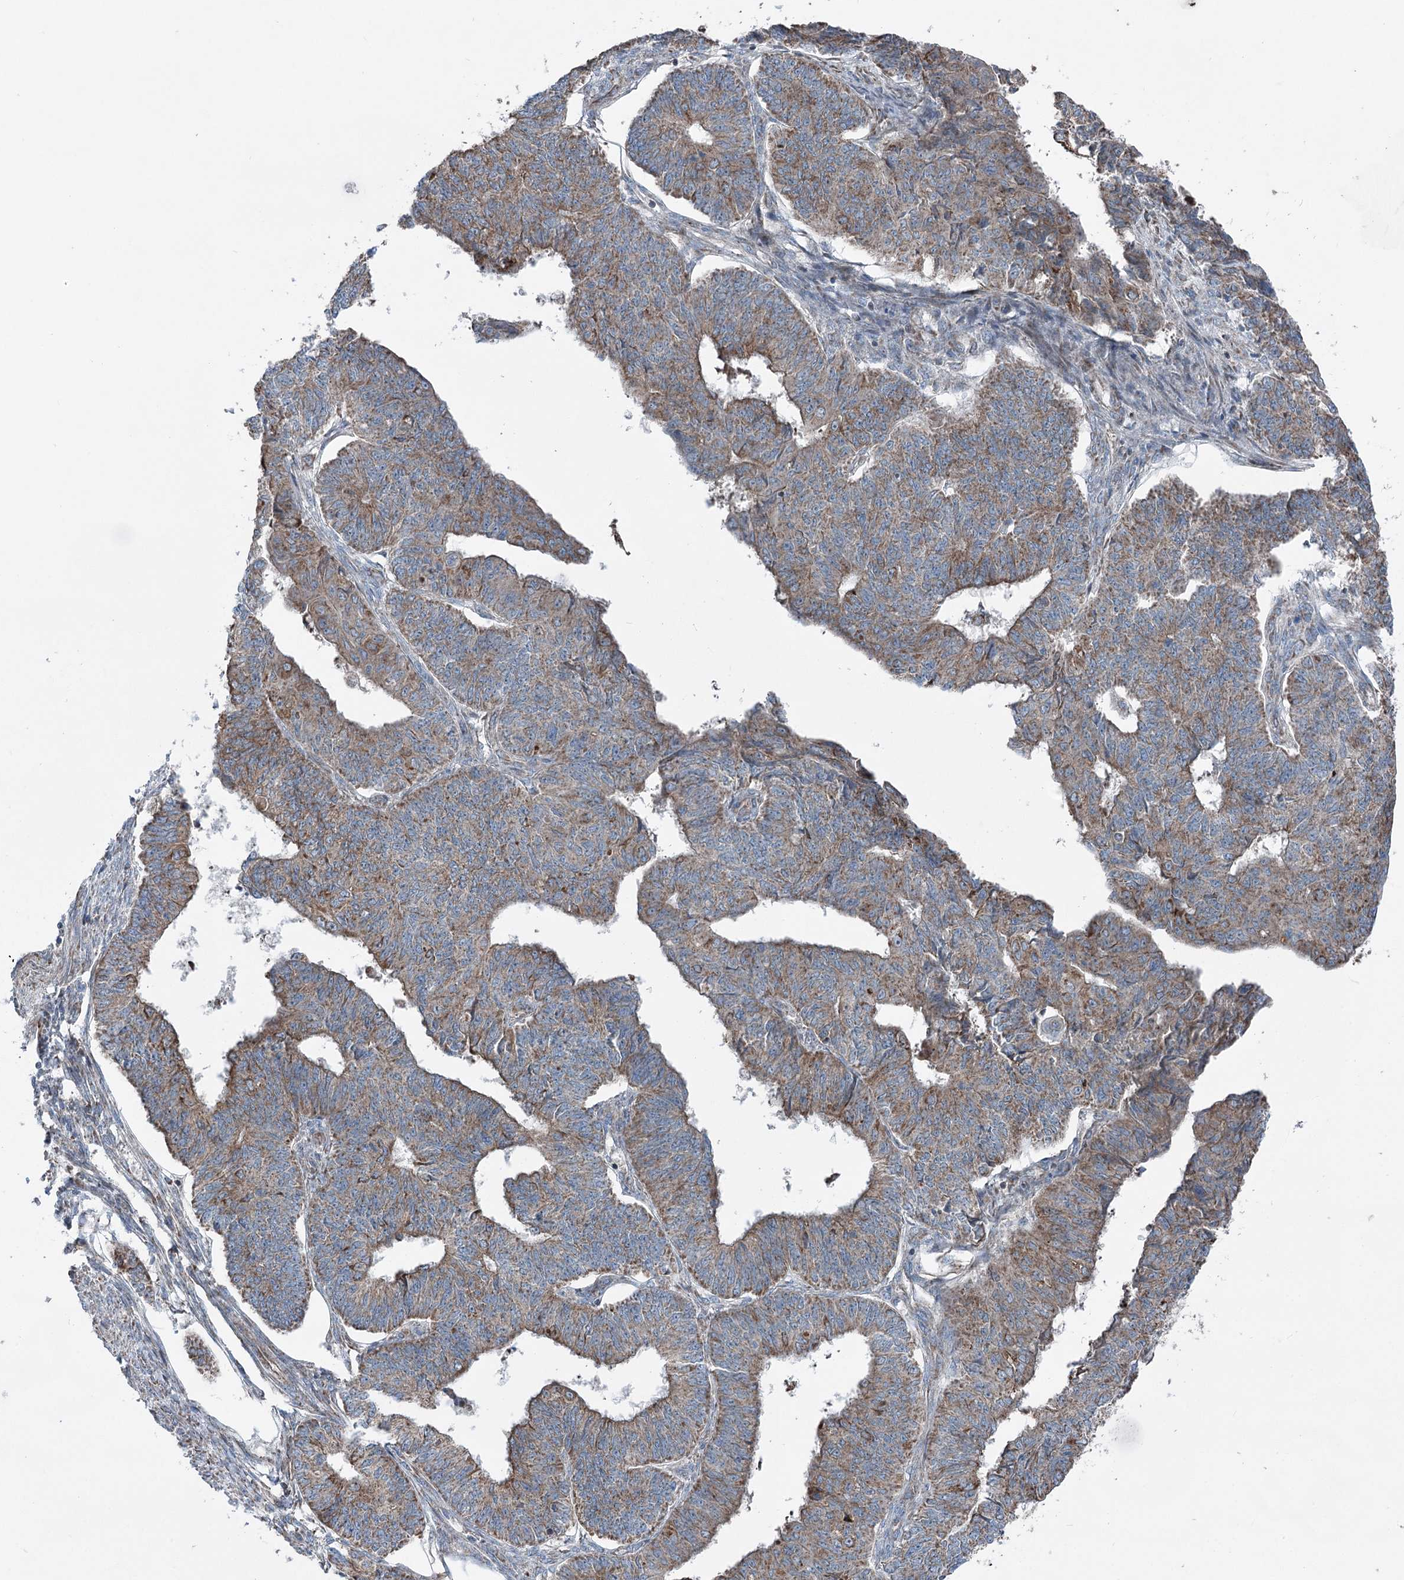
{"staining": {"intensity": "moderate", "quantity": ">75%", "location": "cytoplasmic/membranous"}, "tissue": "endometrial cancer", "cell_type": "Tumor cells", "image_type": "cancer", "snomed": [{"axis": "morphology", "description": "Adenocarcinoma, NOS"}, {"axis": "topography", "description": "Endometrium"}], "caption": "Immunohistochemistry (DAB) staining of endometrial cancer reveals moderate cytoplasmic/membranous protein positivity in approximately >75% of tumor cells.", "gene": "UCN3", "patient": {"sex": "female", "age": 32}}